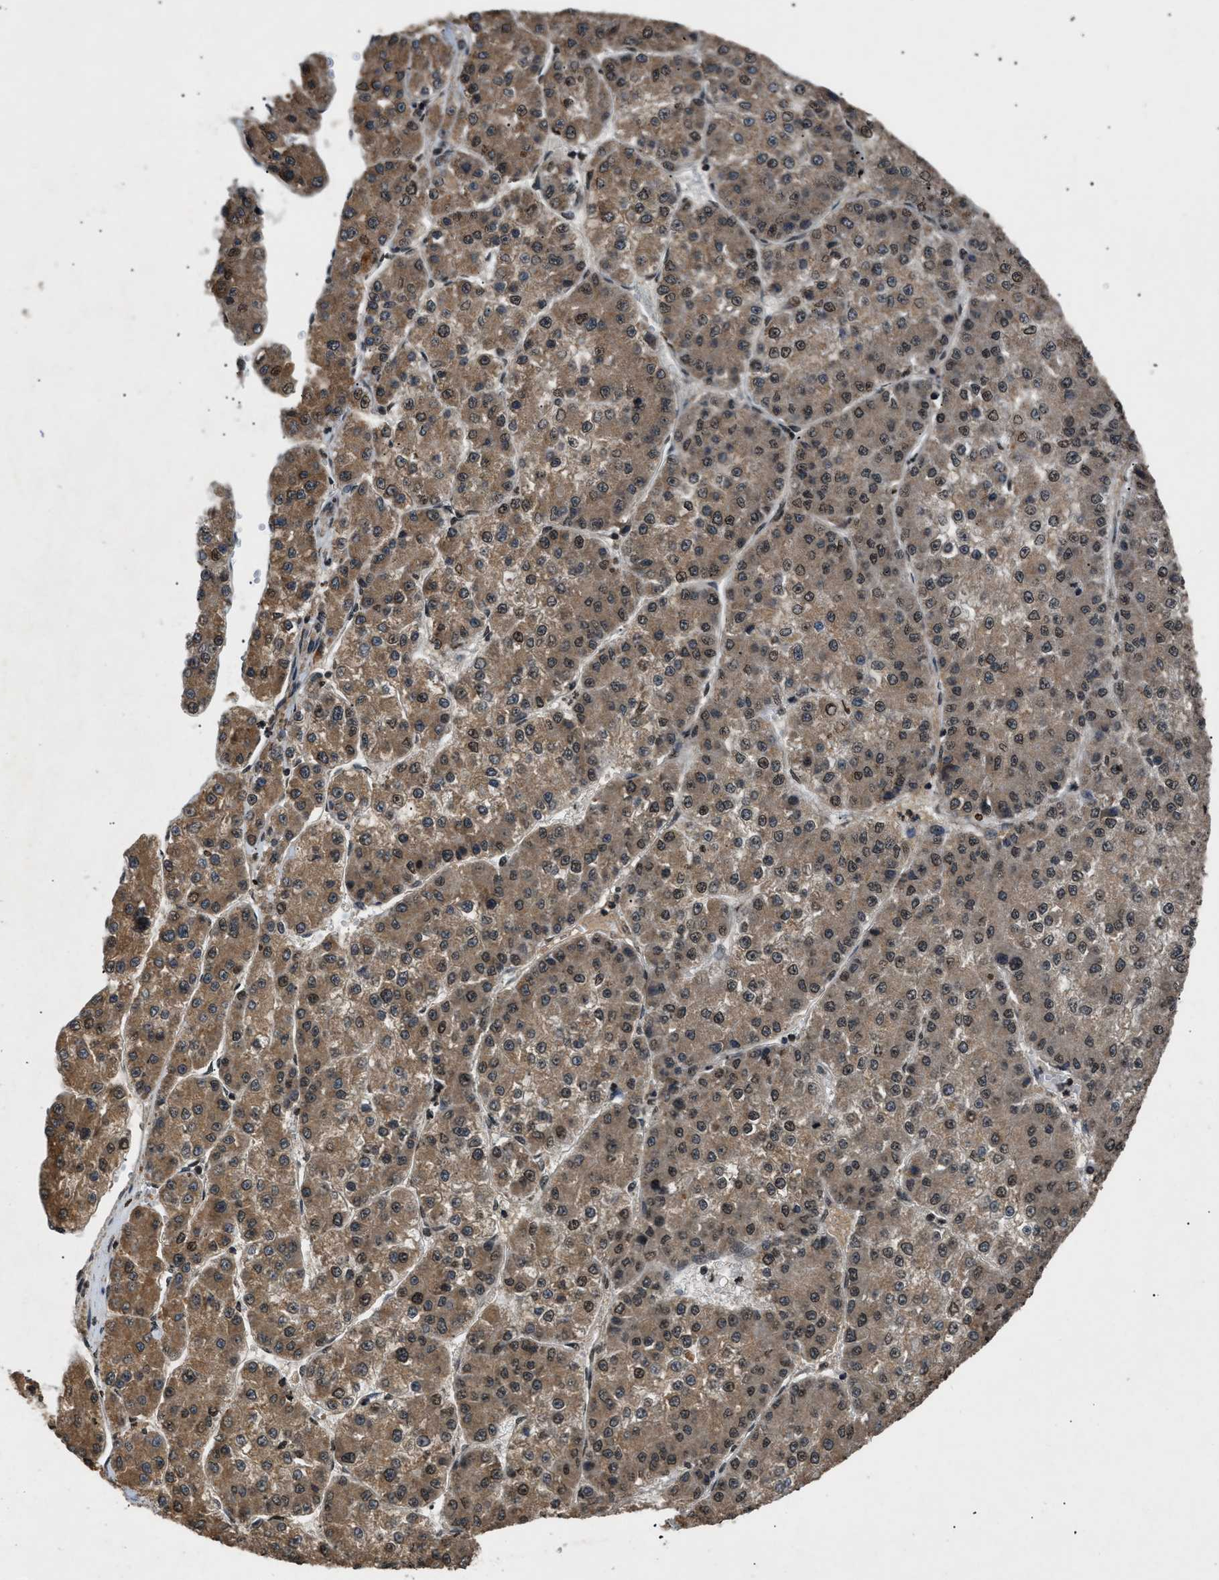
{"staining": {"intensity": "moderate", "quantity": ">75%", "location": "cytoplasmic/membranous,nuclear"}, "tissue": "liver cancer", "cell_type": "Tumor cells", "image_type": "cancer", "snomed": [{"axis": "morphology", "description": "Carcinoma, Hepatocellular, NOS"}, {"axis": "topography", "description": "Liver"}], "caption": "Hepatocellular carcinoma (liver) tissue exhibits moderate cytoplasmic/membranous and nuclear staining in approximately >75% of tumor cells Using DAB (brown) and hematoxylin (blue) stains, captured at high magnification using brightfield microscopy.", "gene": "RBM5", "patient": {"sex": "female", "age": 73}}